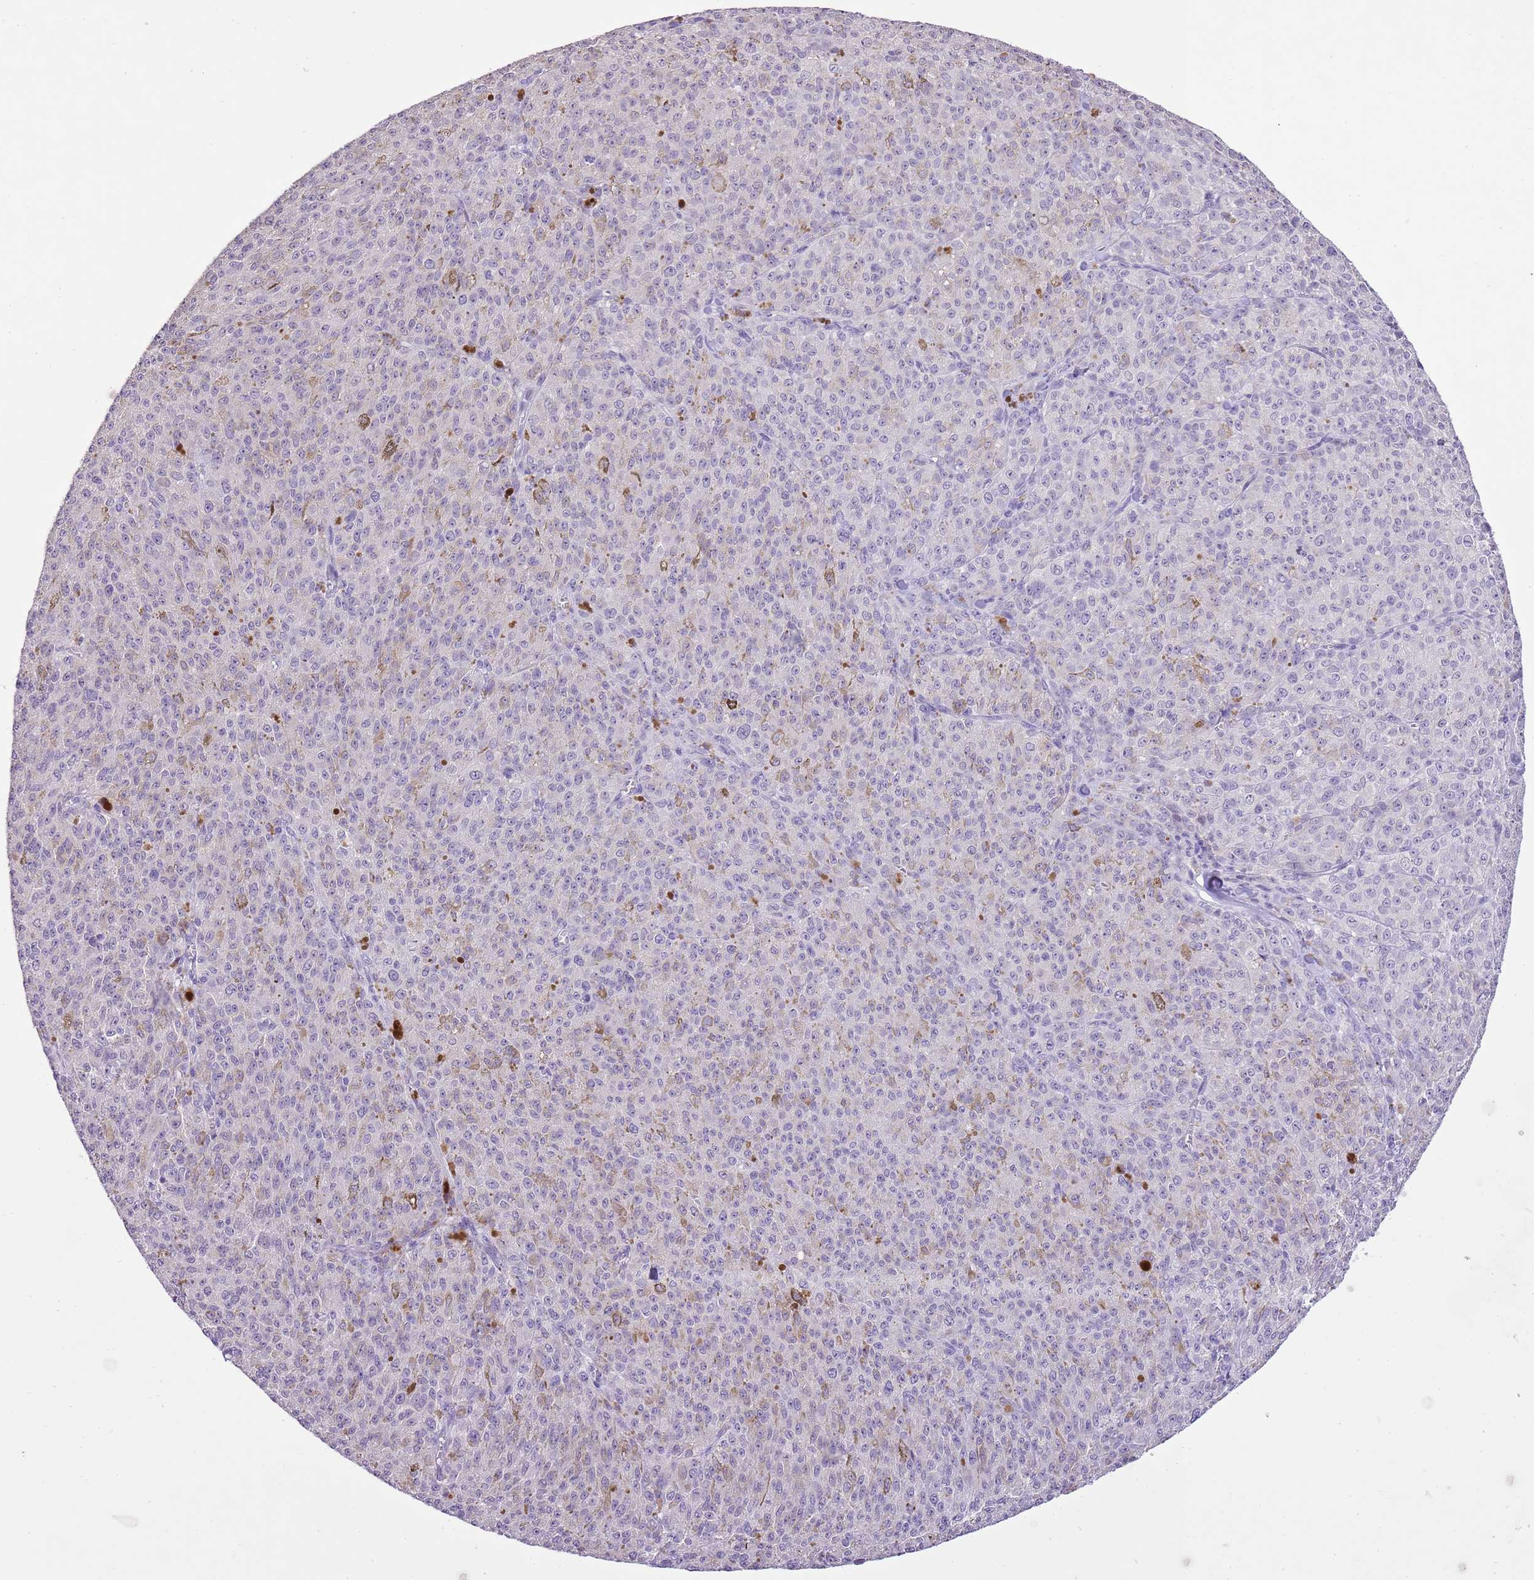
{"staining": {"intensity": "negative", "quantity": "none", "location": "none"}, "tissue": "melanoma", "cell_type": "Tumor cells", "image_type": "cancer", "snomed": [{"axis": "morphology", "description": "Malignant melanoma, NOS"}, {"axis": "topography", "description": "Skin"}], "caption": "This is a photomicrograph of IHC staining of malignant melanoma, which shows no staining in tumor cells.", "gene": "XPO7", "patient": {"sex": "female", "age": 52}}